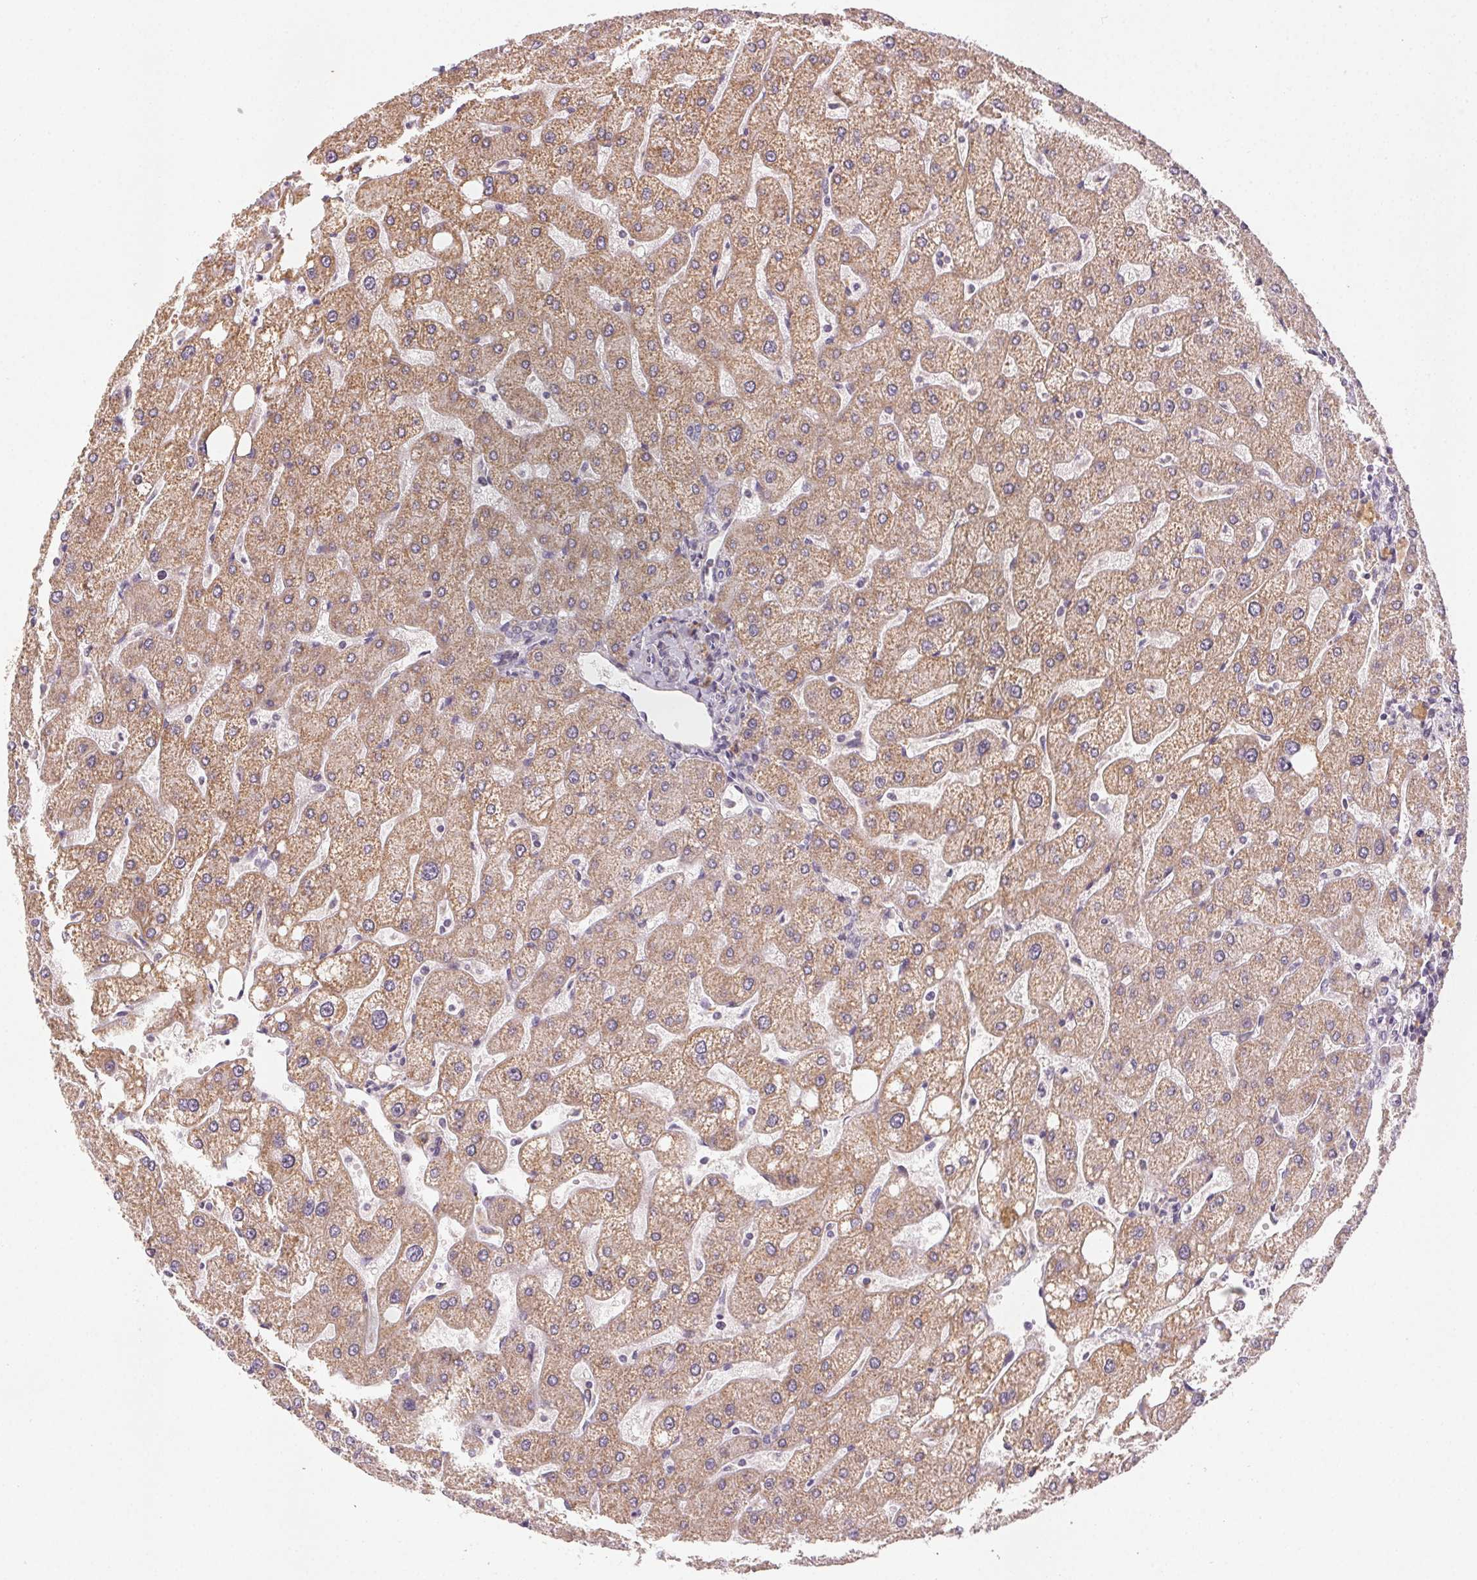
{"staining": {"intensity": "weak", "quantity": "25%-75%", "location": "cytoplasmic/membranous"}, "tissue": "liver", "cell_type": "Cholangiocytes", "image_type": "normal", "snomed": [{"axis": "morphology", "description": "Normal tissue, NOS"}, {"axis": "topography", "description": "Liver"}], "caption": "Immunohistochemical staining of benign liver shows 25%-75% levels of weak cytoplasmic/membranous protein positivity in about 25%-75% of cholangiocytes. The staining was performed using DAB, with brown indicating positive protein expression. Nuclei are stained blue with hematoxylin.", "gene": "NCOA4", "patient": {"sex": "male", "age": 67}}